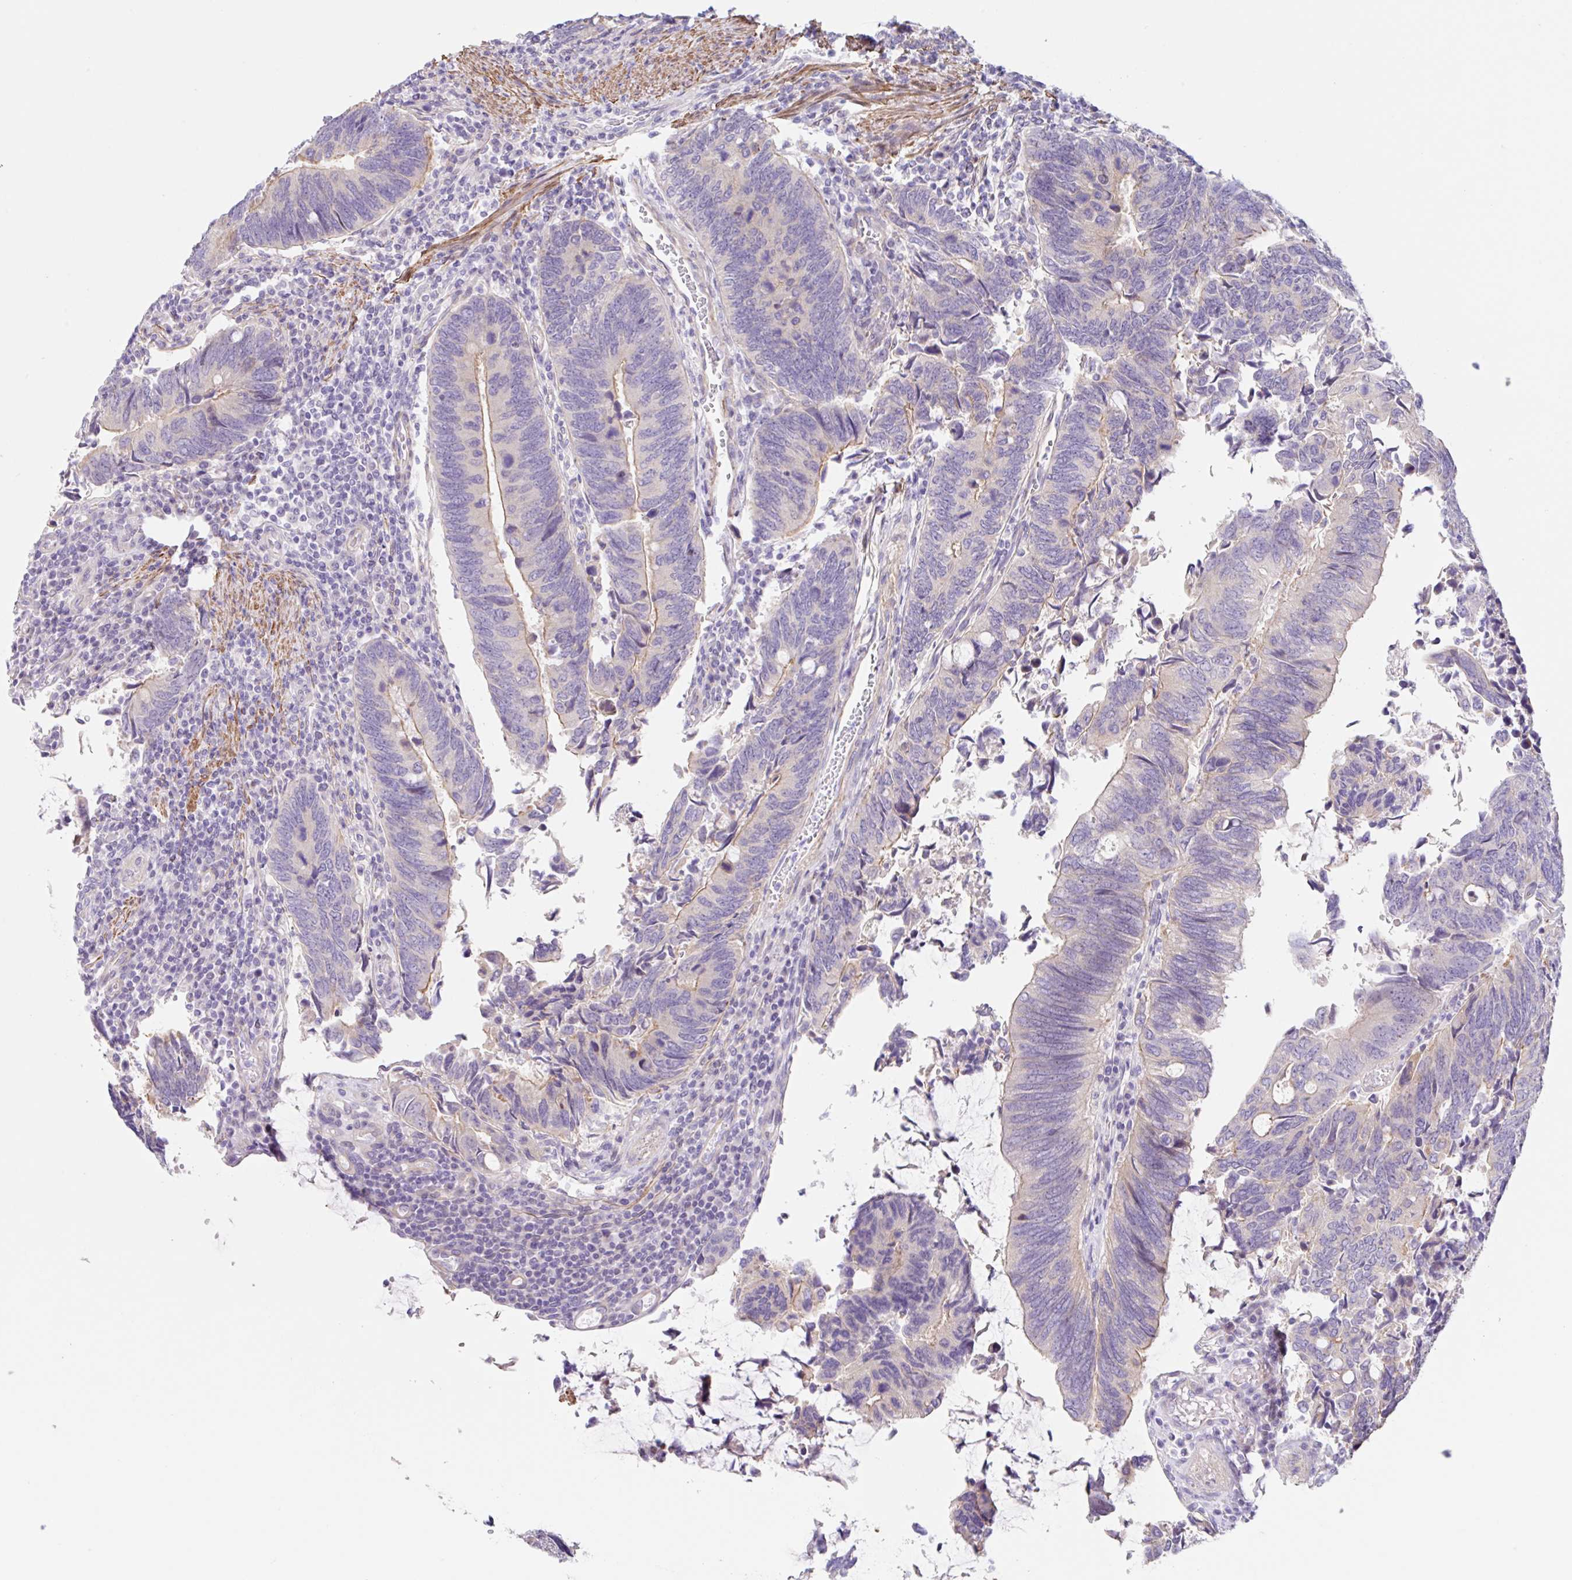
{"staining": {"intensity": "weak", "quantity": "<25%", "location": "cytoplasmic/membranous"}, "tissue": "colorectal cancer", "cell_type": "Tumor cells", "image_type": "cancer", "snomed": [{"axis": "morphology", "description": "Adenocarcinoma, NOS"}, {"axis": "topography", "description": "Colon"}], "caption": "This is a histopathology image of immunohistochemistry (IHC) staining of colorectal cancer (adenocarcinoma), which shows no positivity in tumor cells.", "gene": "DCAF17", "patient": {"sex": "male", "age": 87}}